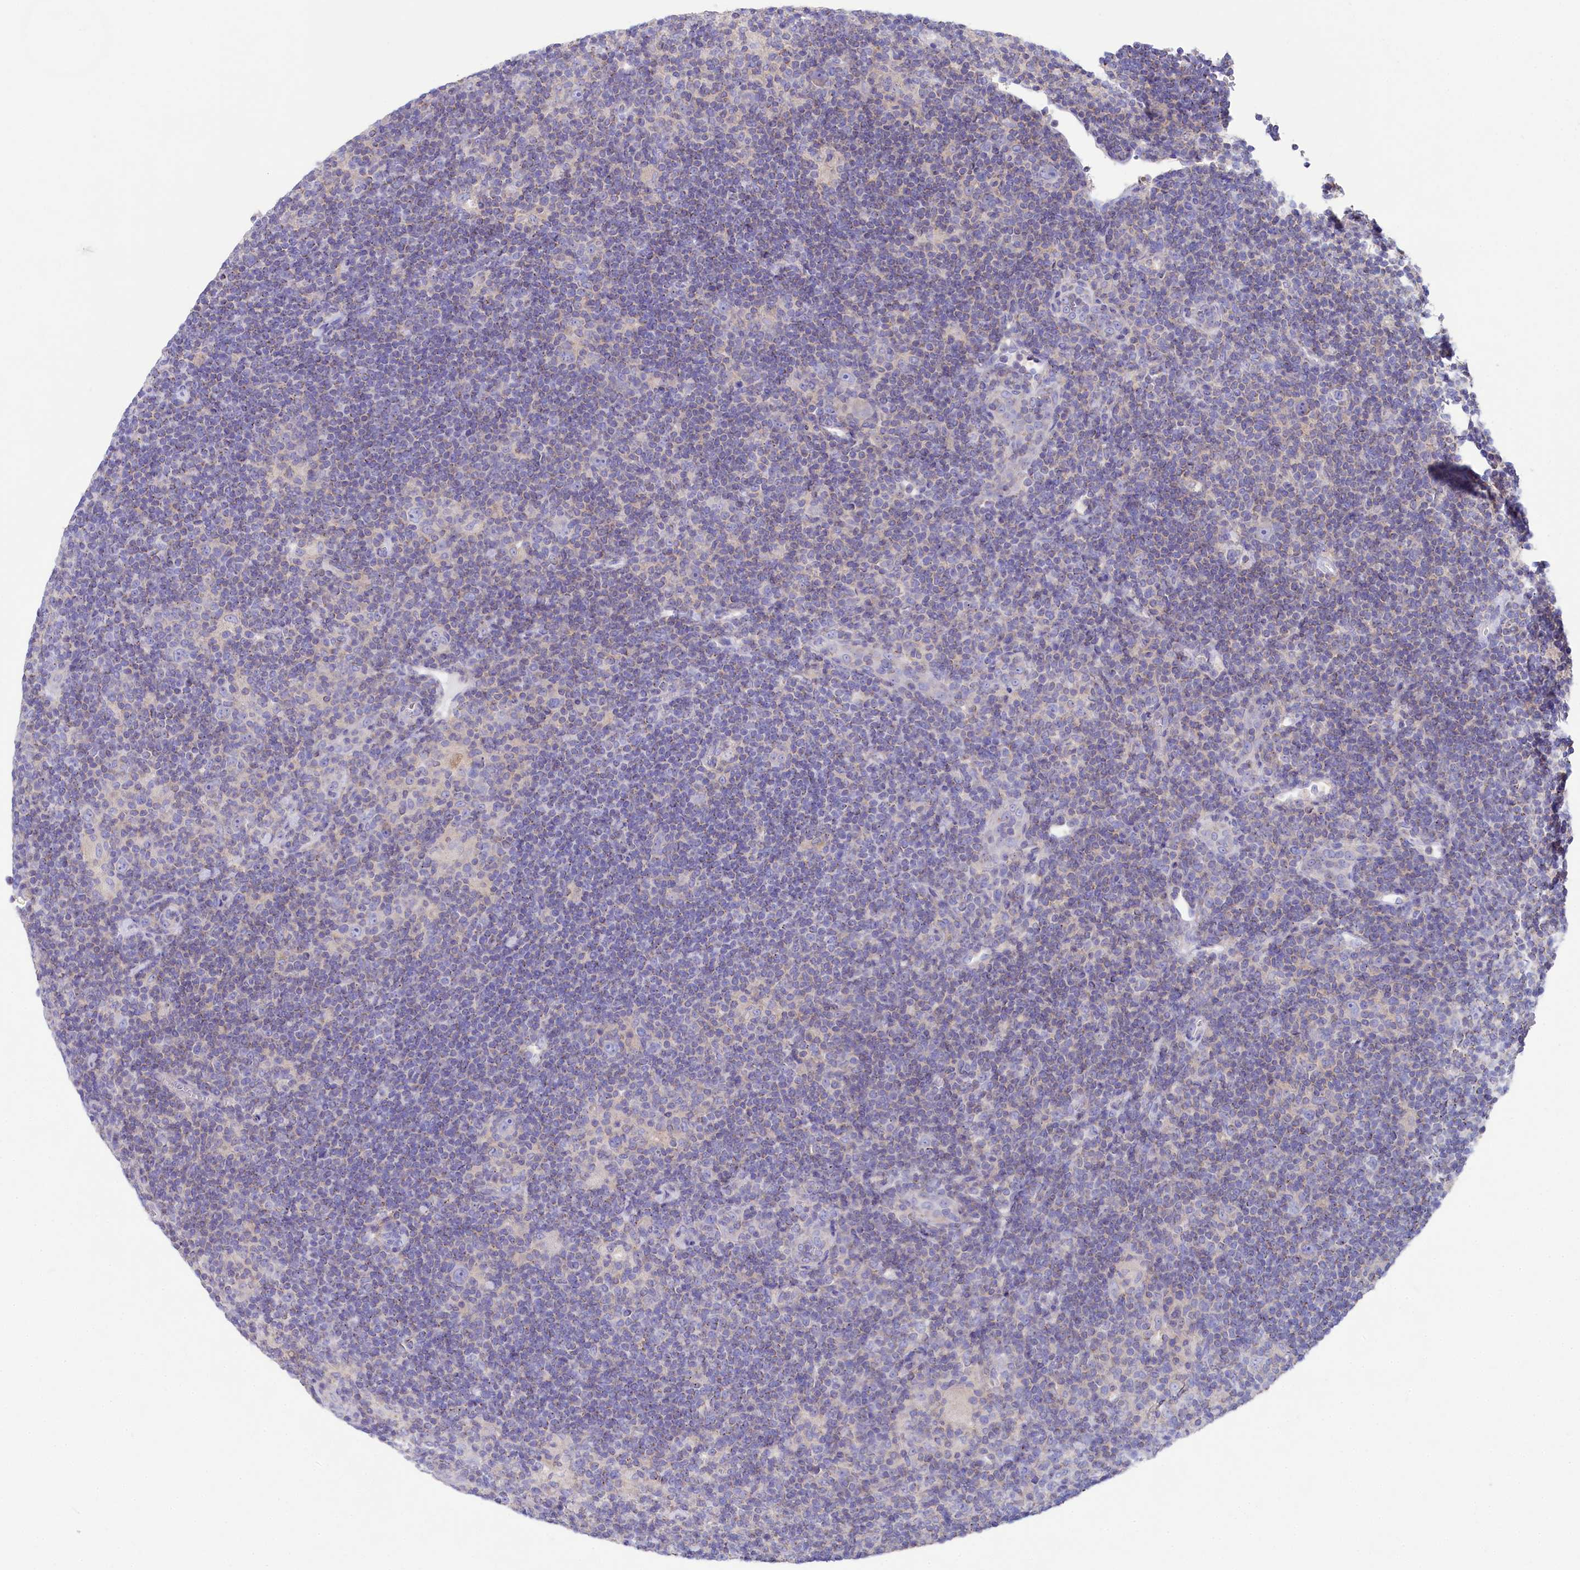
{"staining": {"intensity": "negative", "quantity": "none", "location": "none"}, "tissue": "lymphoma", "cell_type": "Tumor cells", "image_type": "cancer", "snomed": [{"axis": "morphology", "description": "Hodgkin's disease, NOS"}, {"axis": "topography", "description": "Lymph node"}], "caption": "Immunohistochemistry (IHC) of Hodgkin's disease shows no positivity in tumor cells.", "gene": "VPS26B", "patient": {"sex": "female", "age": 57}}